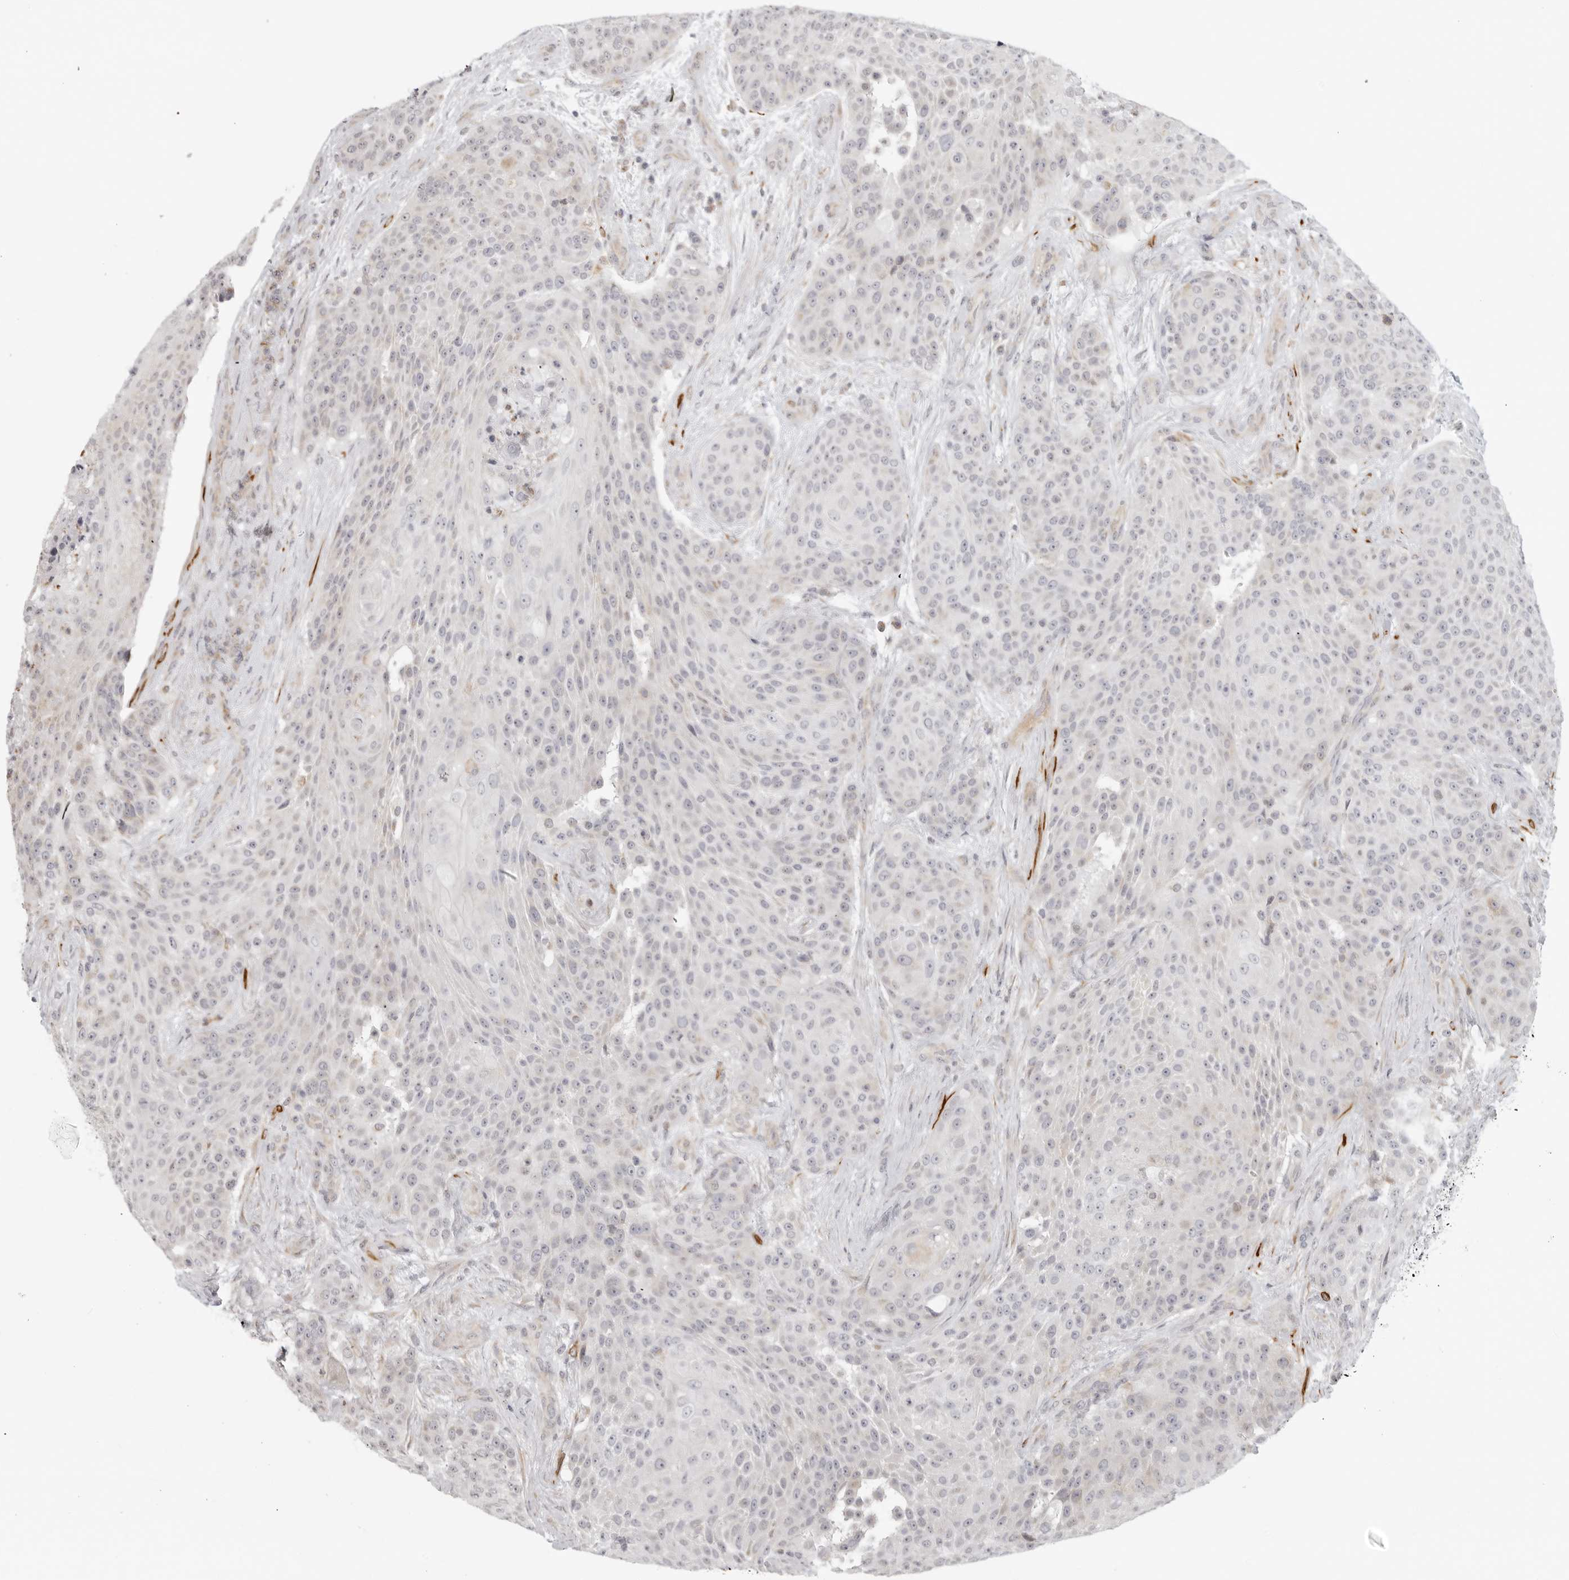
{"staining": {"intensity": "negative", "quantity": "none", "location": "none"}, "tissue": "urothelial cancer", "cell_type": "Tumor cells", "image_type": "cancer", "snomed": [{"axis": "morphology", "description": "Urothelial carcinoma, High grade"}, {"axis": "topography", "description": "Urinary bladder"}], "caption": "A histopathology image of high-grade urothelial carcinoma stained for a protein demonstrates no brown staining in tumor cells.", "gene": "MAP7D1", "patient": {"sex": "female", "age": 63}}